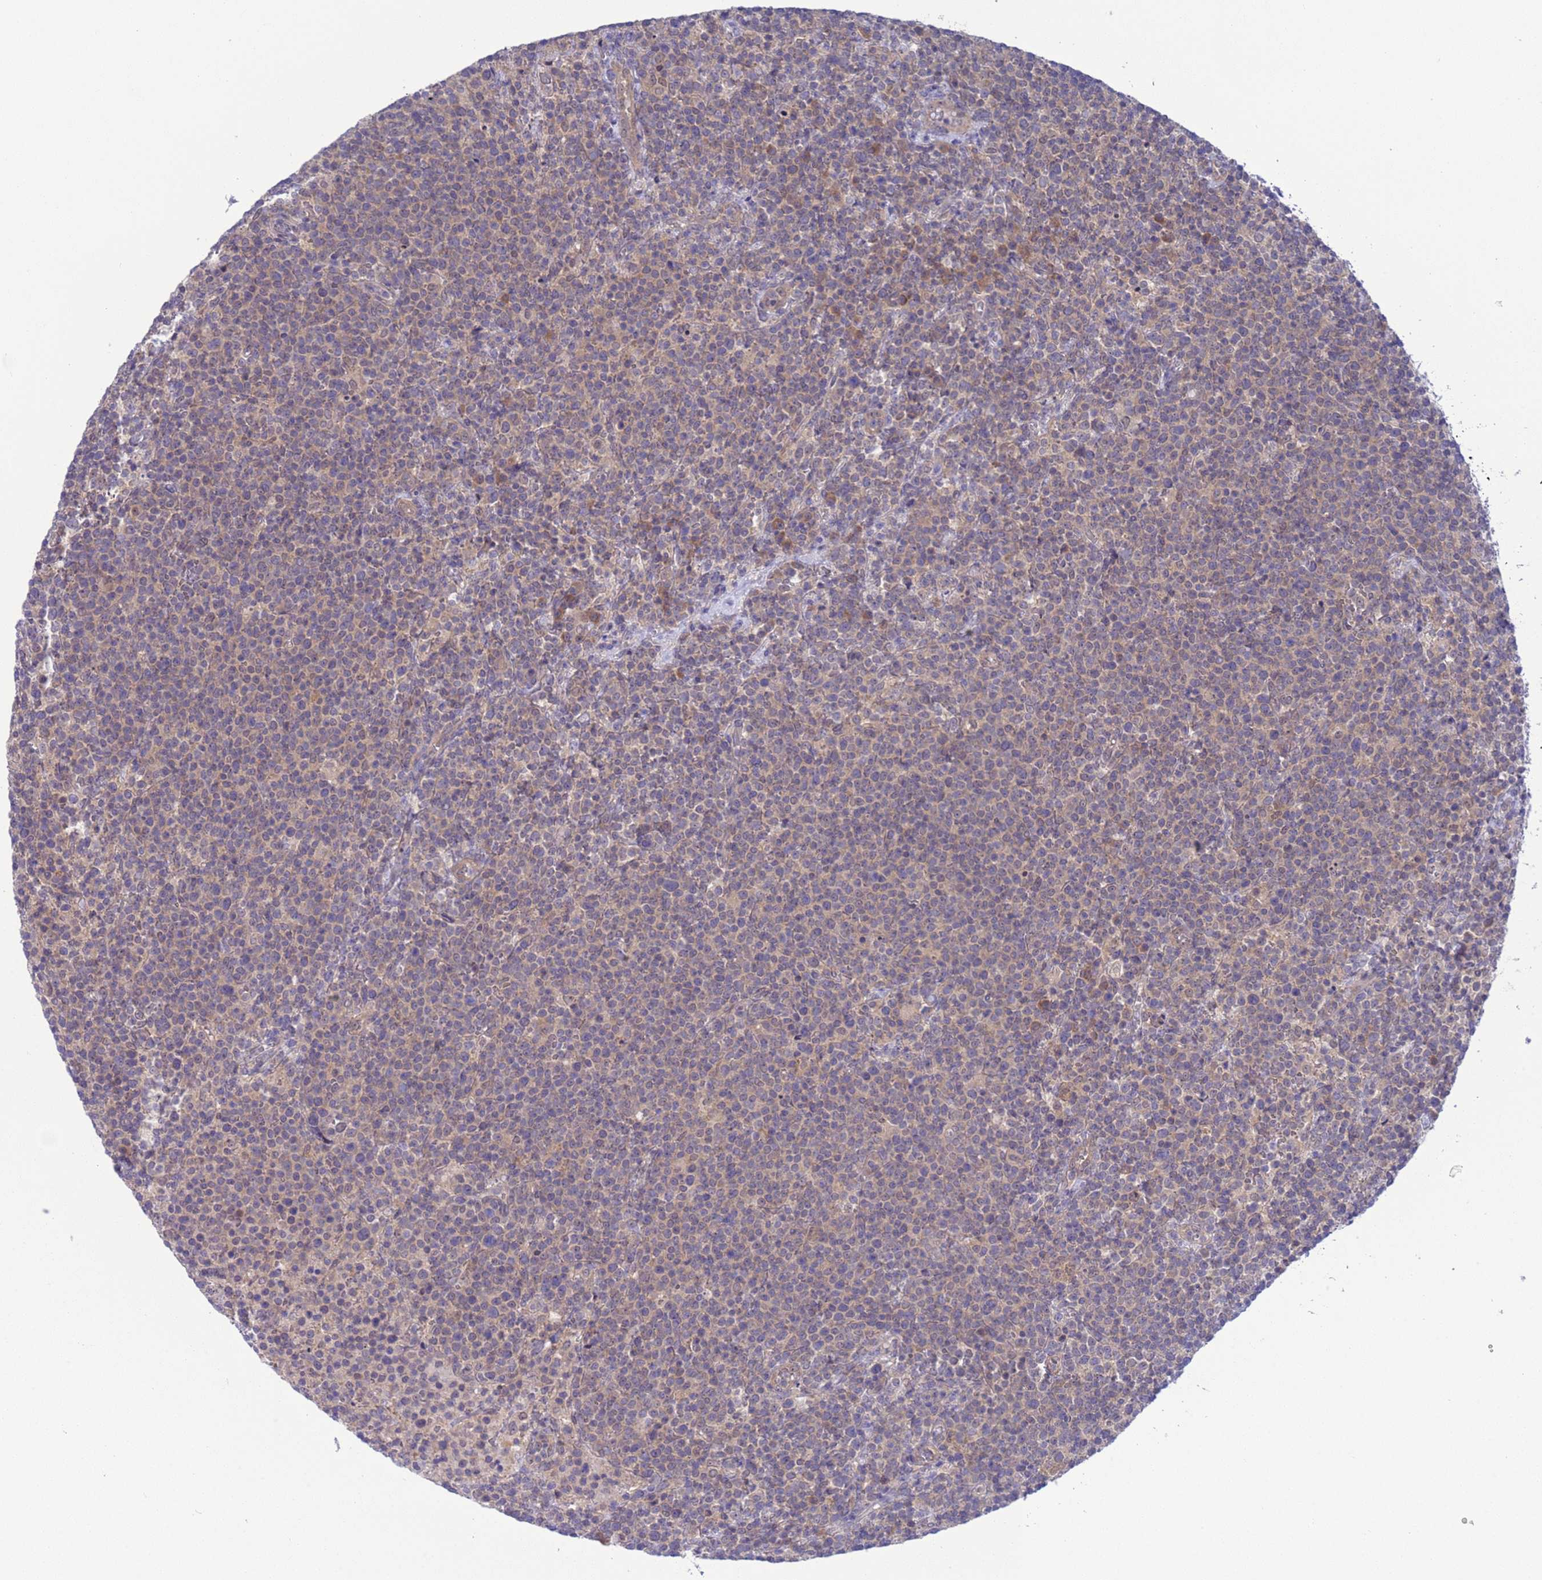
{"staining": {"intensity": "negative", "quantity": "none", "location": "none"}, "tissue": "lymphoma", "cell_type": "Tumor cells", "image_type": "cancer", "snomed": [{"axis": "morphology", "description": "Malignant lymphoma, non-Hodgkin's type, High grade"}, {"axis": "topography", "description": "Lymph node"}], "caption": "The micrograph shows no significant positivity in tumor cells of malignant lymphoma, non-Hodgkin's type (high-grade). (DAB IHC, high magnification).", "gene": "ZNF461", "patient": {"sex": "male", "age": 61}}